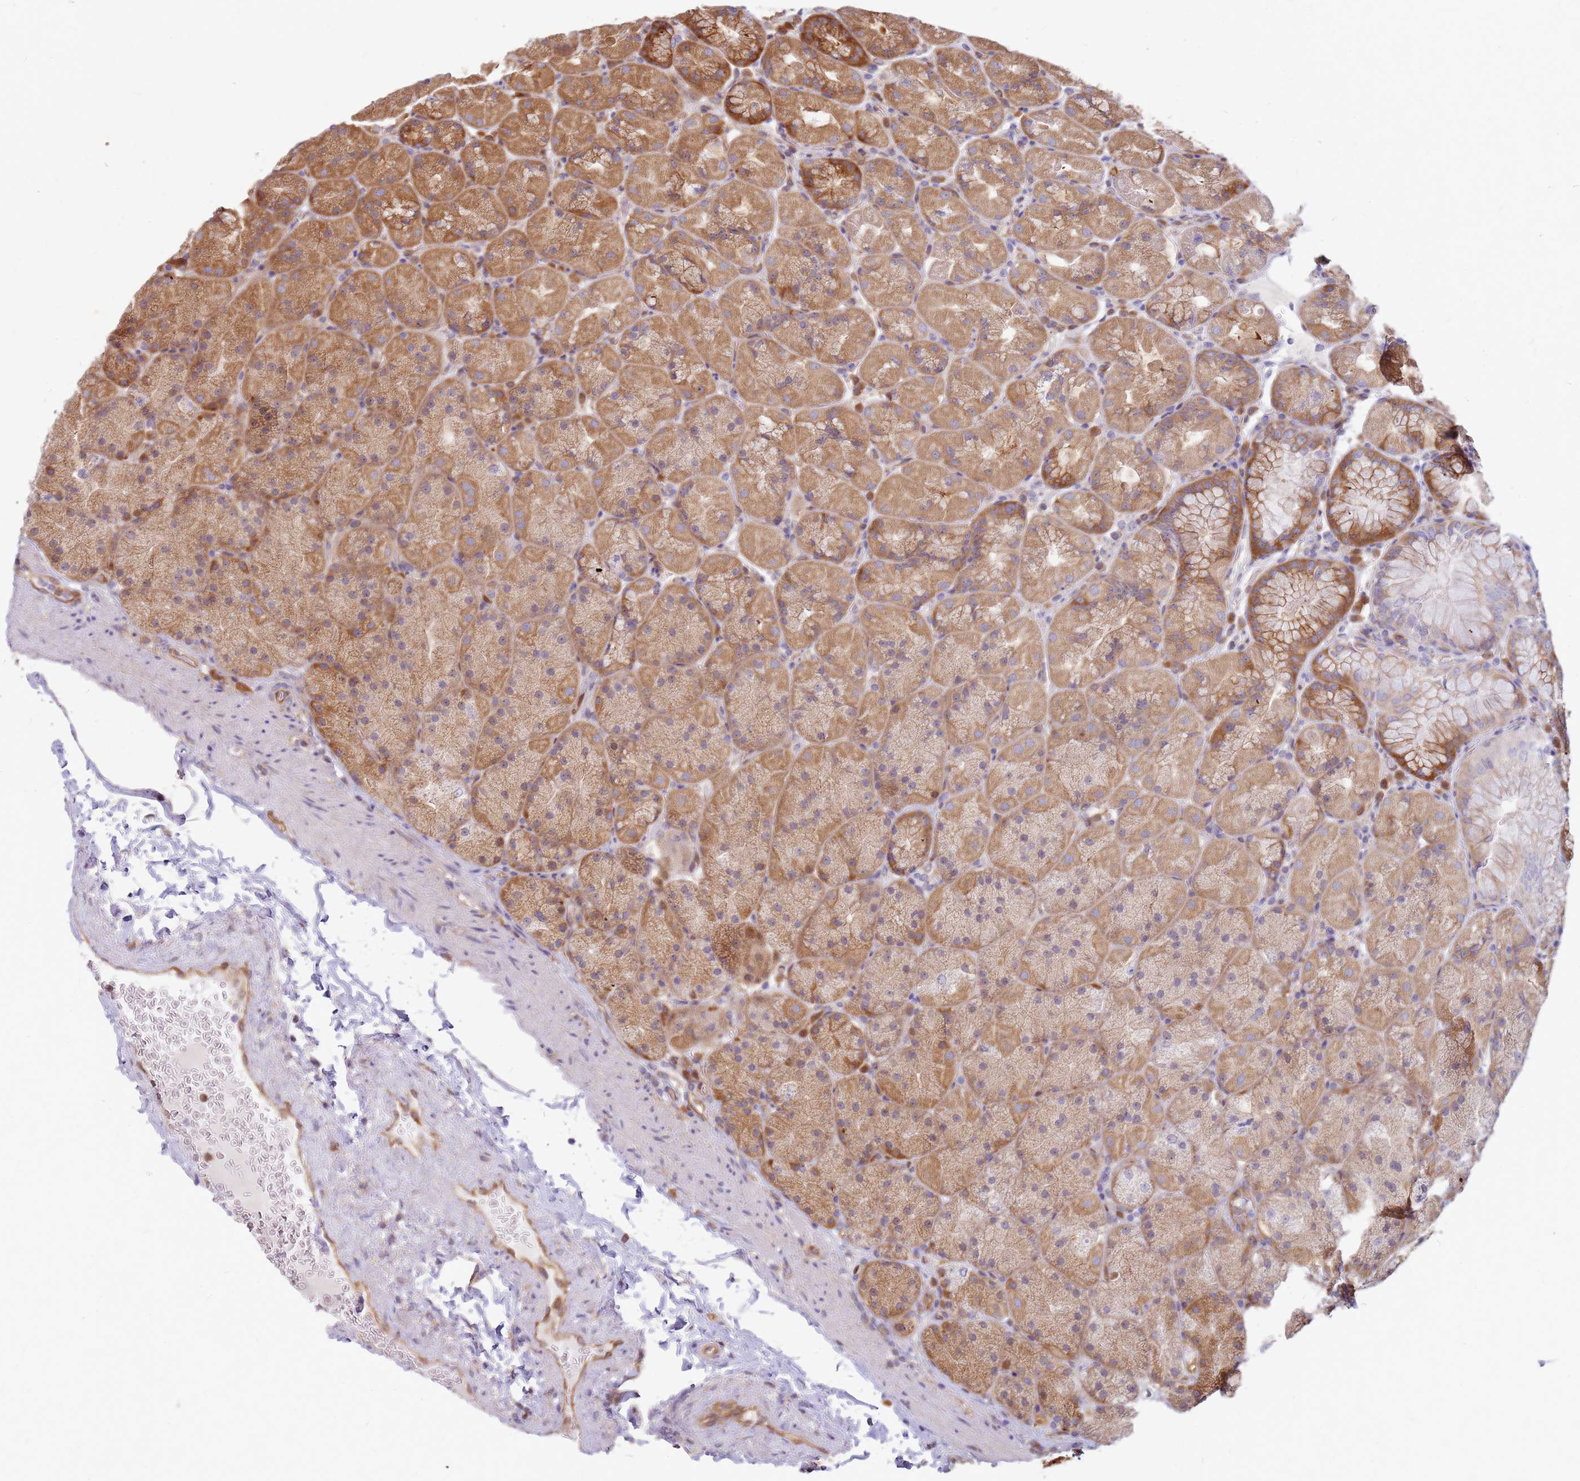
{"staining": {"intensity": "moderate", "quantity": ">75%", "location": "cytoplasmic/membranous"}, "tissue": "stomach", "cell_type": "Glandular cells", "image_type": "normal", "snomed": [{"axis": "morphology", "description": "Normal tissue, NOS"}, {"axis": "topography", "description": "Stomach, upper"}, {"axis": "topography", "description": "Stomach, lower"}], "caption": "The micrograph reveals immunohistochemical staining of unremarkable stomach. There is moderate cytoplasmic/membranous positivity is seen in approximately >75% of glandular cells. The staining is performed using DAB (3,3'-diaminobenzidine) brown chromogen to label protein expression. The nuclei are counter-stained blue using hematoxylin.", "gene": "HDX", "patient": {"sex": "male", "age": 67}}